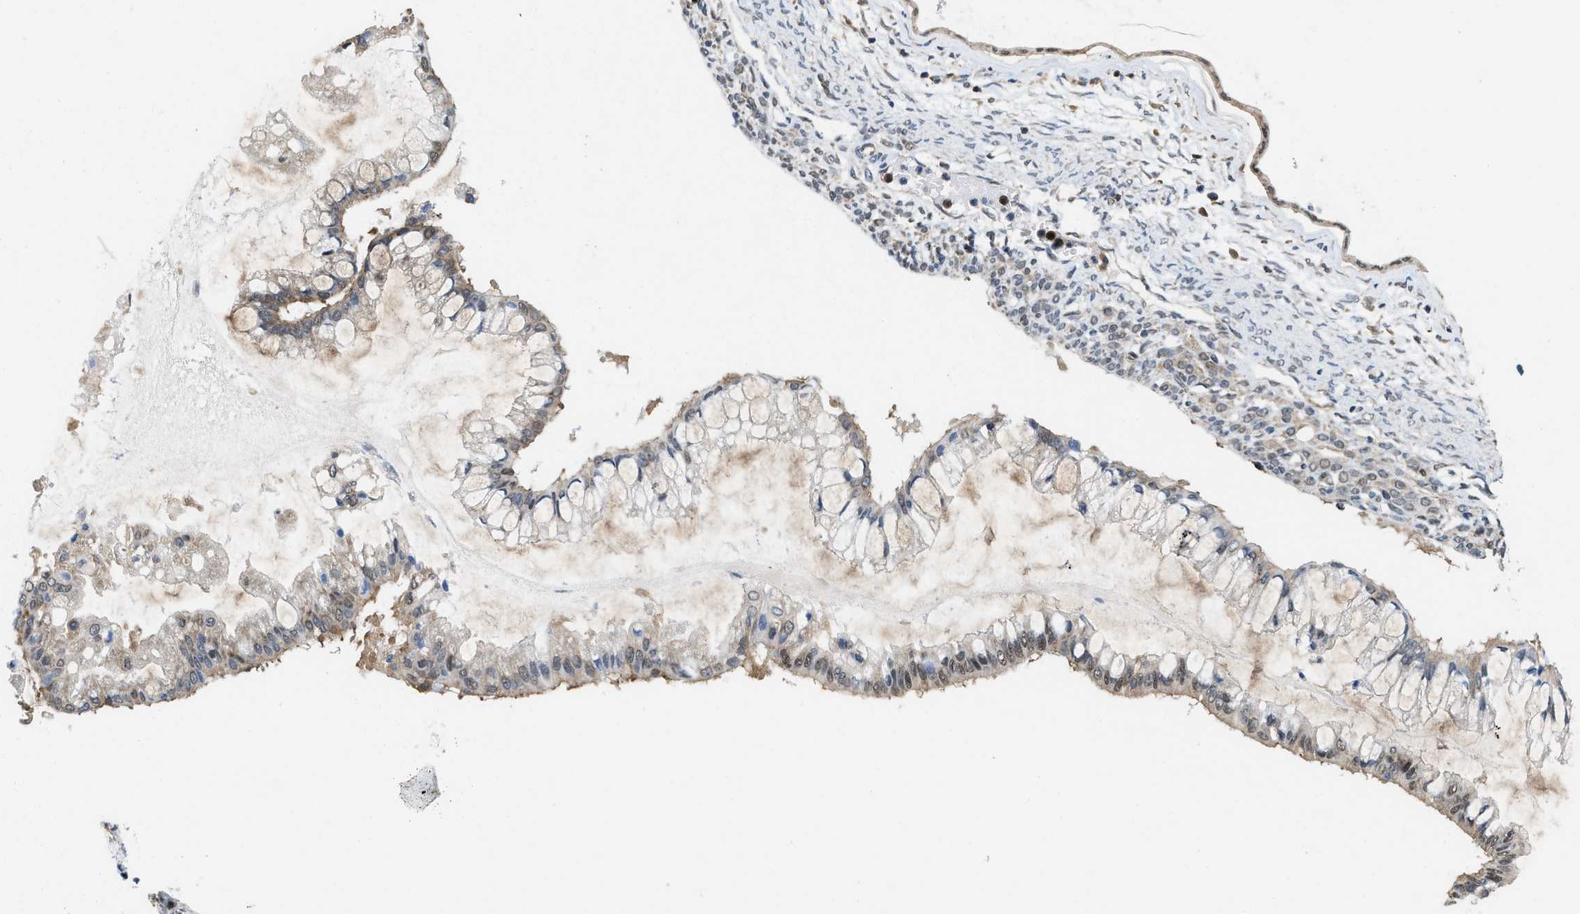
{"staining": {"intensity": "weak", "quantity": "<25%", "location": "cytoplasmic/membranous,nuclear"}, "tissue": "ovarian cancer", "cell_type": "Tumor cells", "image_type": "cancer", "snomed": [{"axis": "morphology", "description": "Cystadenocarcinoma, mucinous, NOS"}, {"axis": "topography", "description": "Ovary"}], "caption": "Histopathology image shows no significant protein staining in tumor cells of mucinous cystadenocarcinoma (ovarian).", "gene": "ATF7IP", "patient": {"sex": "female", "age": 73}}